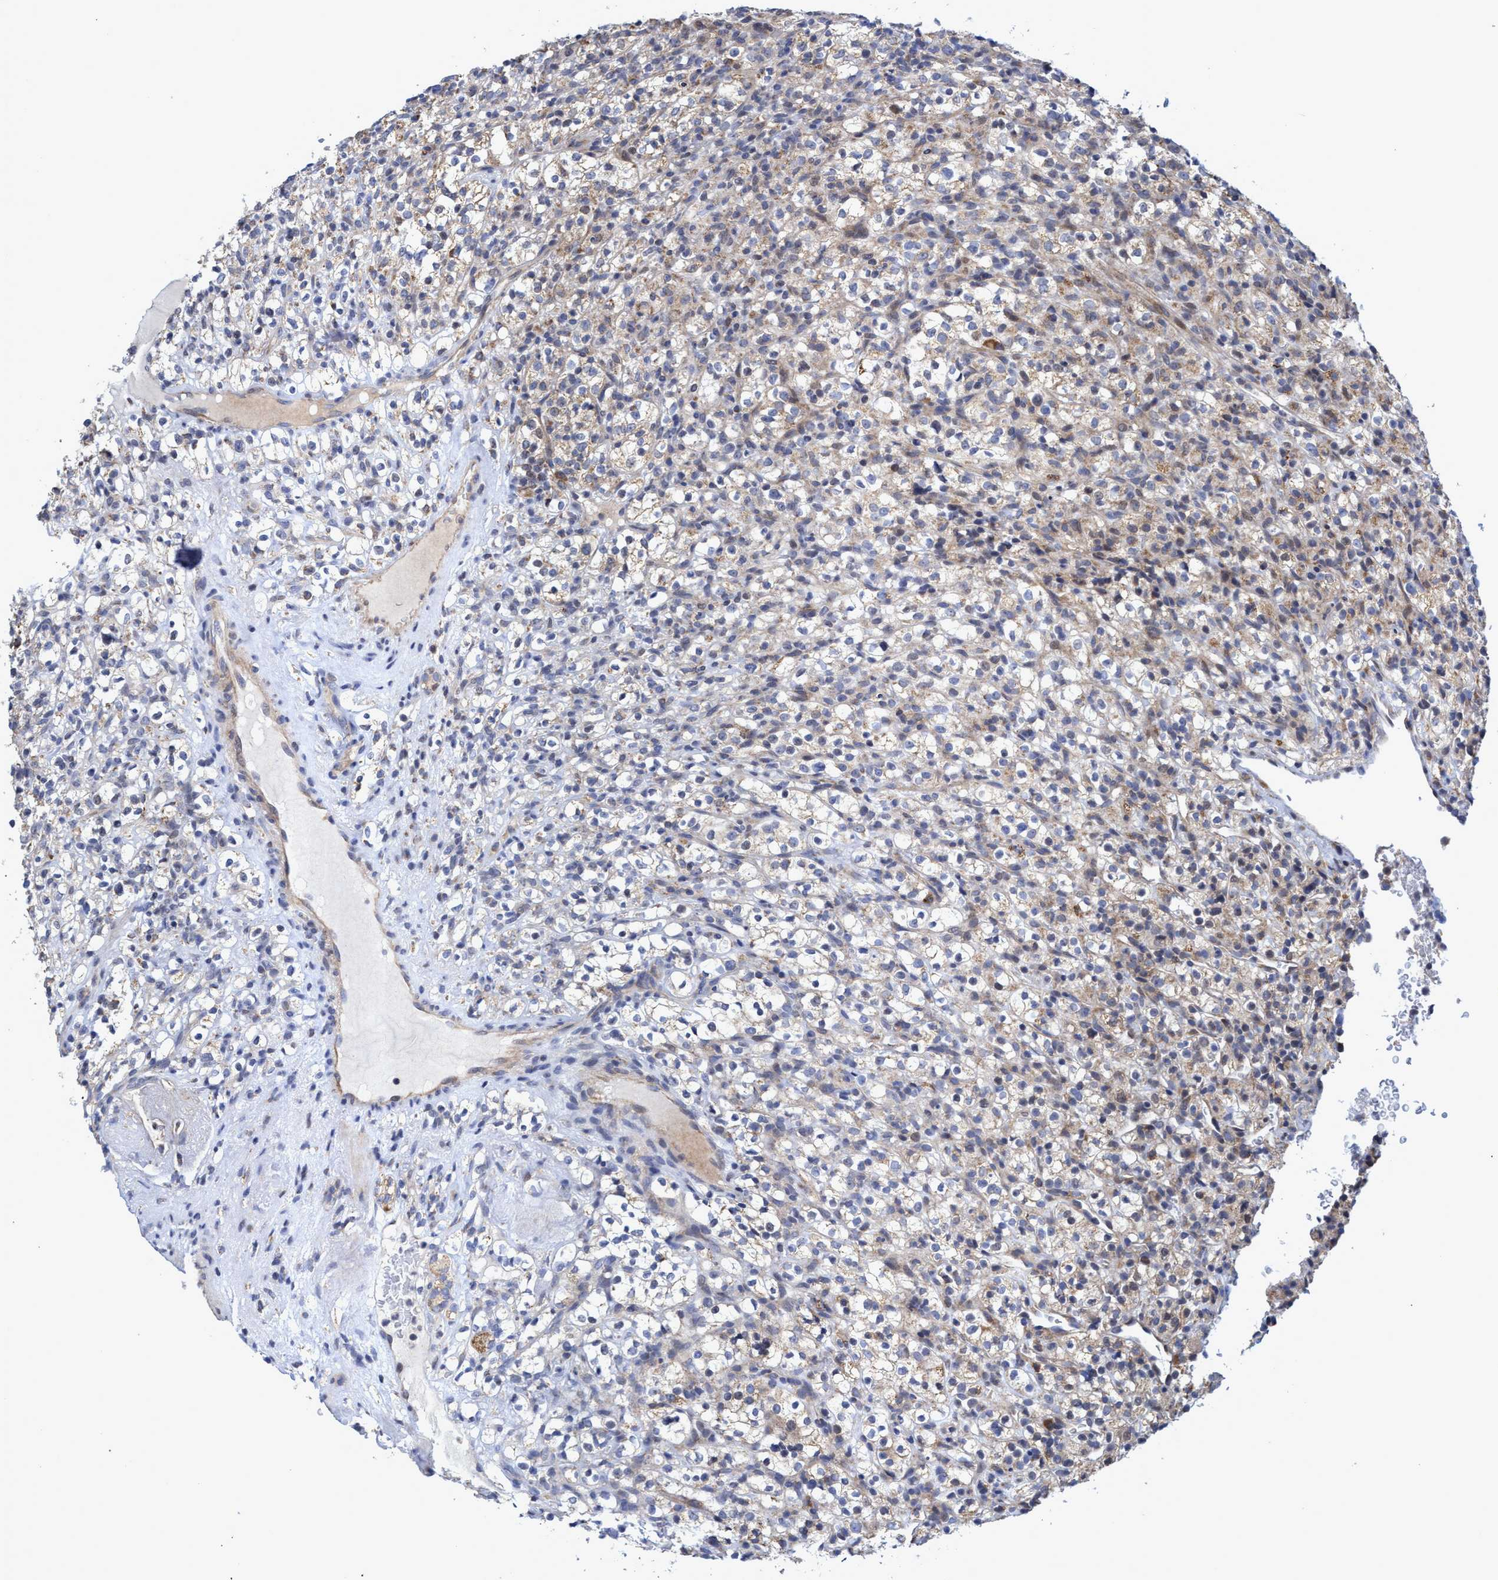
{"staining": {"intensity": "weak", "quantity": "25%-75%", "location": "cytoplasmic/membranous"}, "tissue": "renal cancer", "cell_type": "Tumor cells", "image_type": "cancer", "snomed": [{"axis": "morphology", "description": "Normal tissue, NOS"}, {"axis": "morphology", "description": "Adenocarcinoma, NOS"}, {"axis": "topography", "description": "Kidney"}], "caption": "Adenocarcinoma (renal) stained for a protein reveals weak cytoplasmic/membranous positivity in tumor cells. Using DAB (brown) and hematoxylin (blue) stains, captured at high magnification using brightfield microscopy.", "gene": "NAT16", "patient": {"sex": "female", "age": 72}}